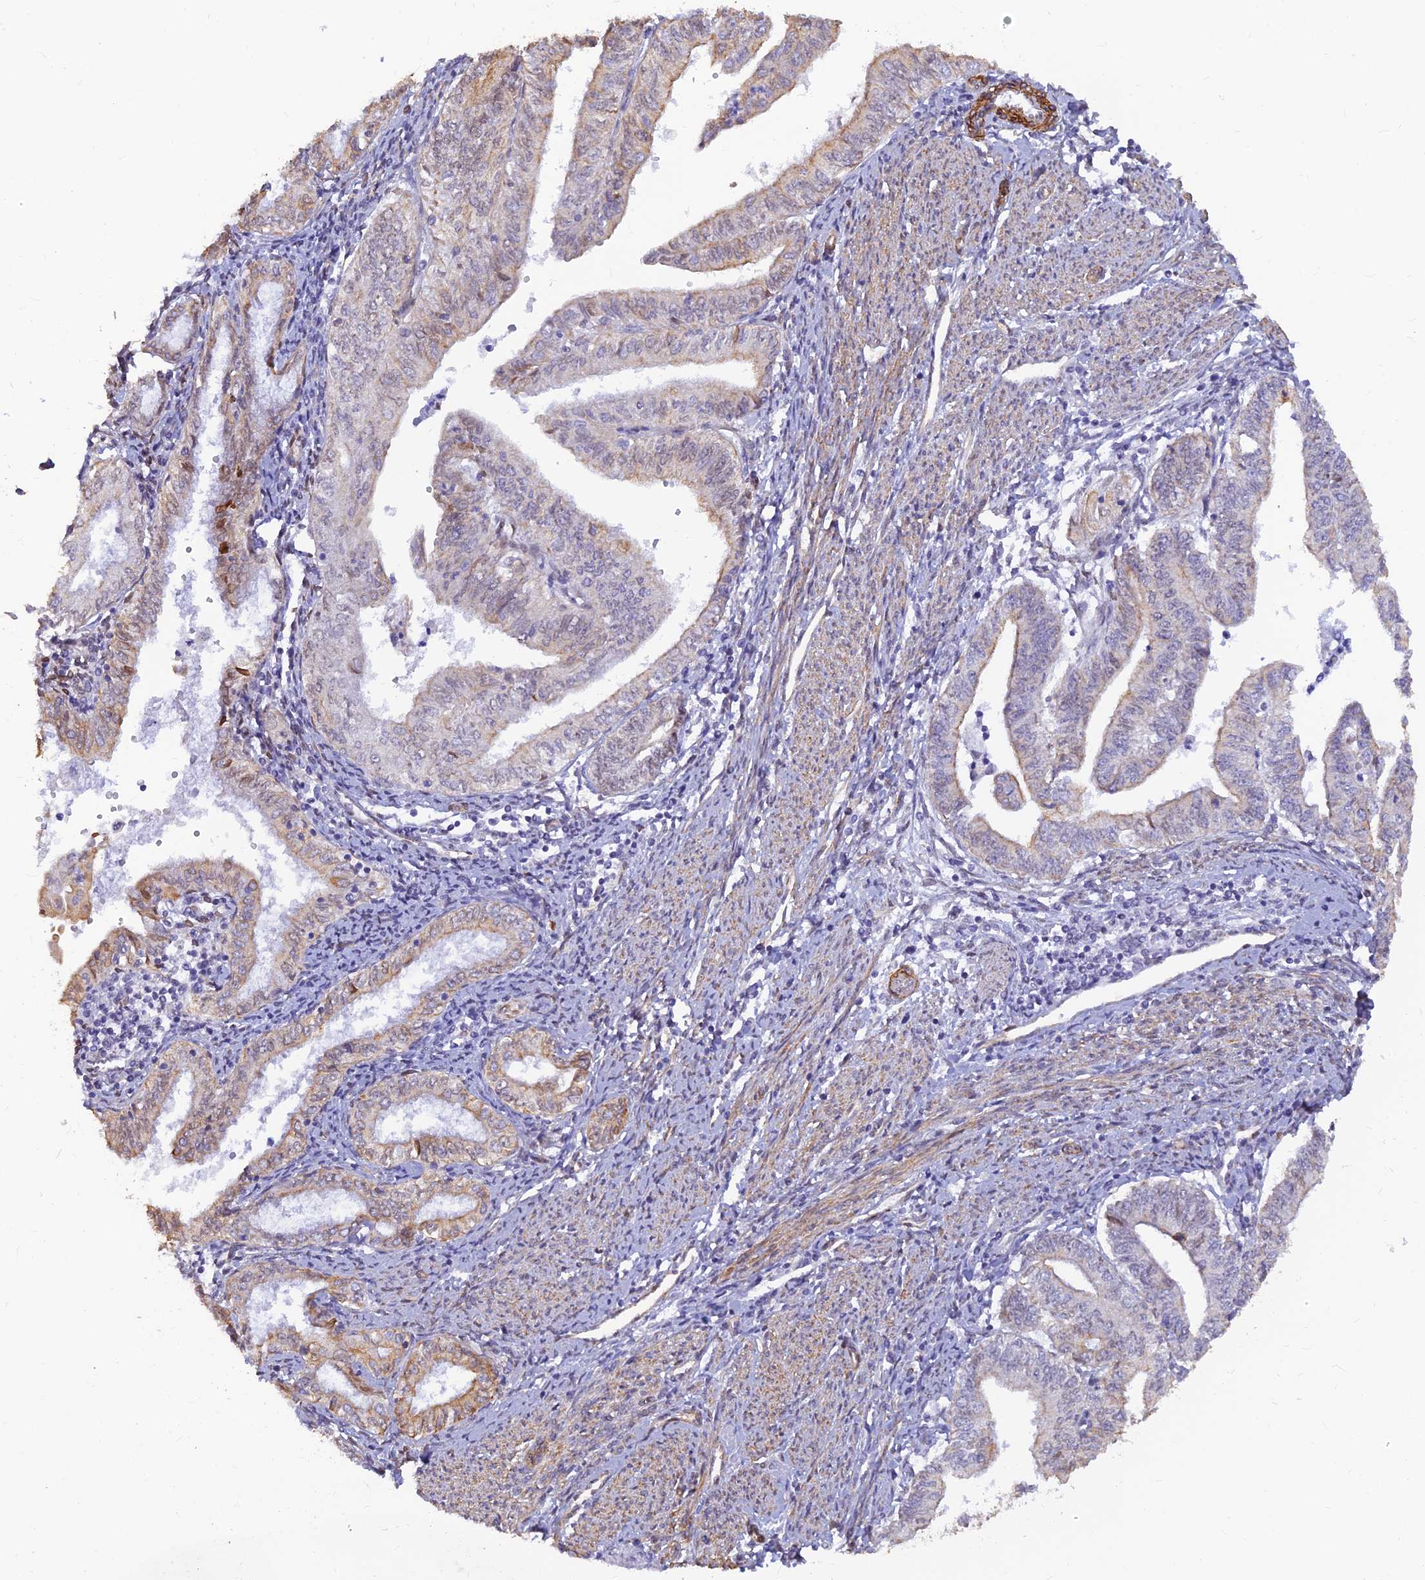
{"staining": {"intensity": "moderate", "quantity": "<25%", "location": "cytoplasmic/membranous"}, "tissue": "endometrial cancer", "cell_type": "Tumor cells", "image_type": "cancer", "snomed": [{"axis": "morphology", "description": "Adenocarcinoma, NOS"}, {"axis": "topography", "description": "Endometrium"}], "caption": "Brown immunohistochemical staining in endometrial adenocarcinoma shows moderate cytoplasmic/membranous staining in about <25% of tumor cells. (Stains: DAB in brown, nuclei in blue, Microscopy: brightfield microscopy at high magnification).", "gene": "ALDH1L2", "patient": {"sex": "female", "age": 66}}